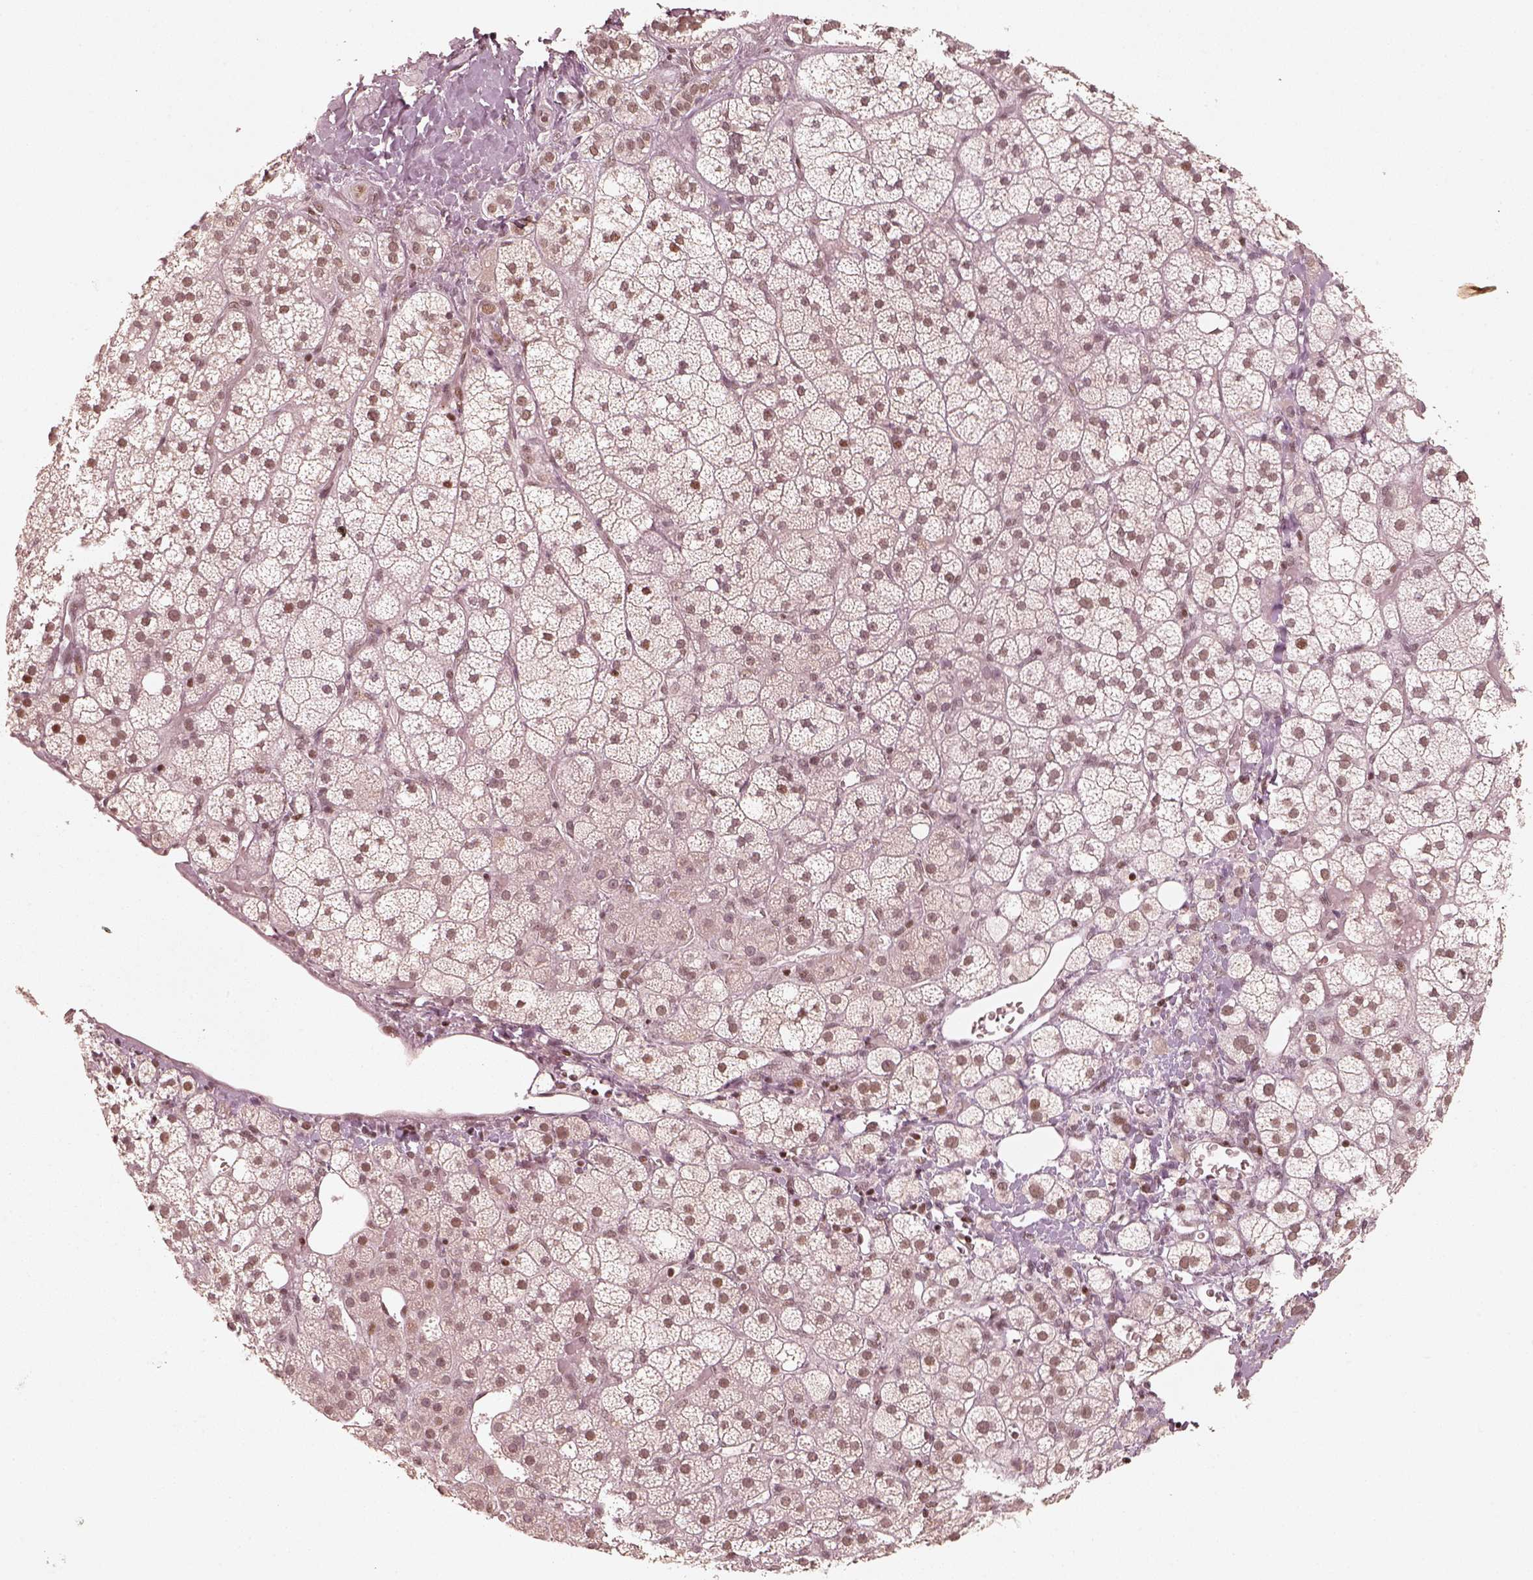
{"staining": {"intensity": "strong", "quantity": "25%-75%", "location": "nuclear"}, "tissue": "adrenal gland", "cell_type": "Glandular cells", "image_type": "normal", "snomed": [{"axis": "morphology", "description": "Normal tissue, NOS"}, {"axis": "topography", "description": "Adrenal gland"}], "caption": "Protein staining displays strong nuclear positivity in about 25%-75% of glandular cells in unremarkable adrenal gland. (Stains: DAB in brown, nuclei in blue, Microscopy: brightfield microscopy at high magnification).", "gene": "GMEB2", "patient": {"sex": "male", "age": 53}}